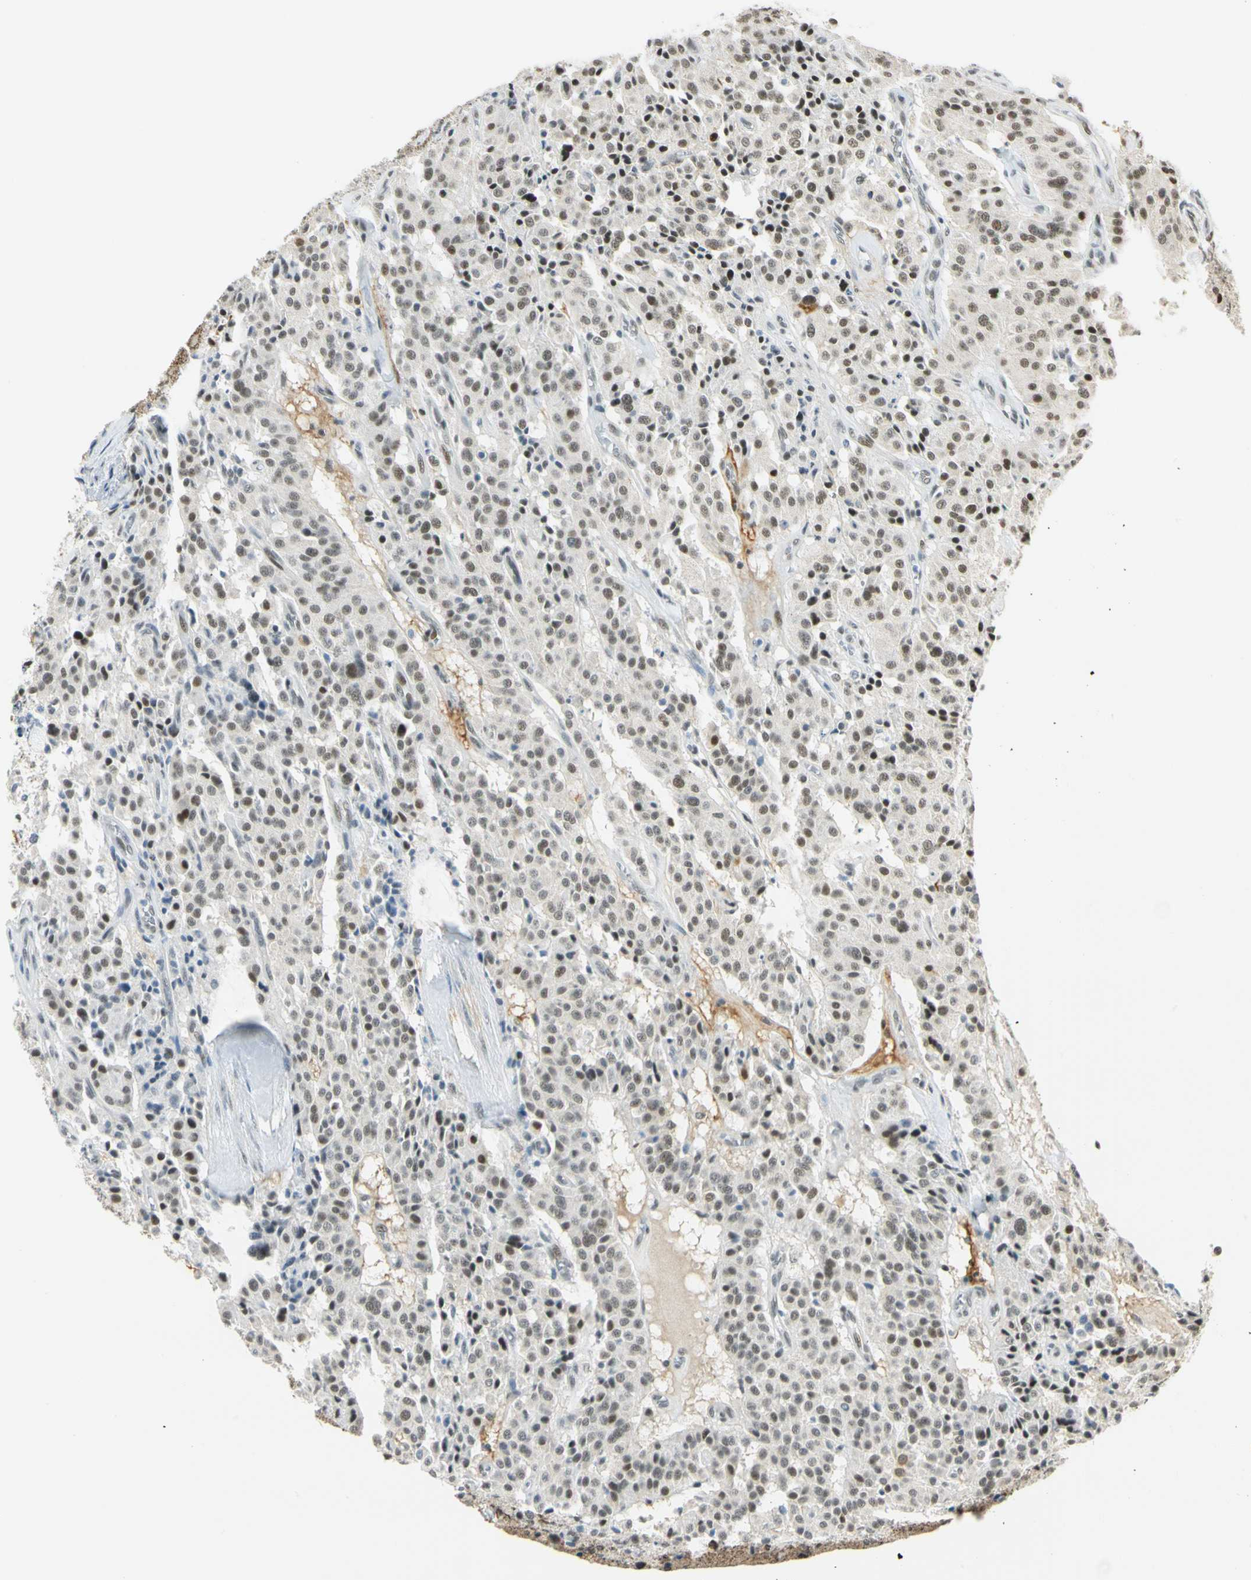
{"staining": {"intensity": "moderate", "quantity": ">75%", "location": "nuclear"}, "tissue": "carcinoid", "cell_type": "Tumor cells", "image_type": "cancer", "snomed": [{"axis": "morphology", "description": "Carcinoid, malignant, NOS"}, {"axis": "topography", "description": "Lung"}], "caption": "Carcinoid stained for a protein displays moderate nuclear positivity in tumor cells.", "gene": "NELFE", "patient": {"sex": "male", "age": 30}}